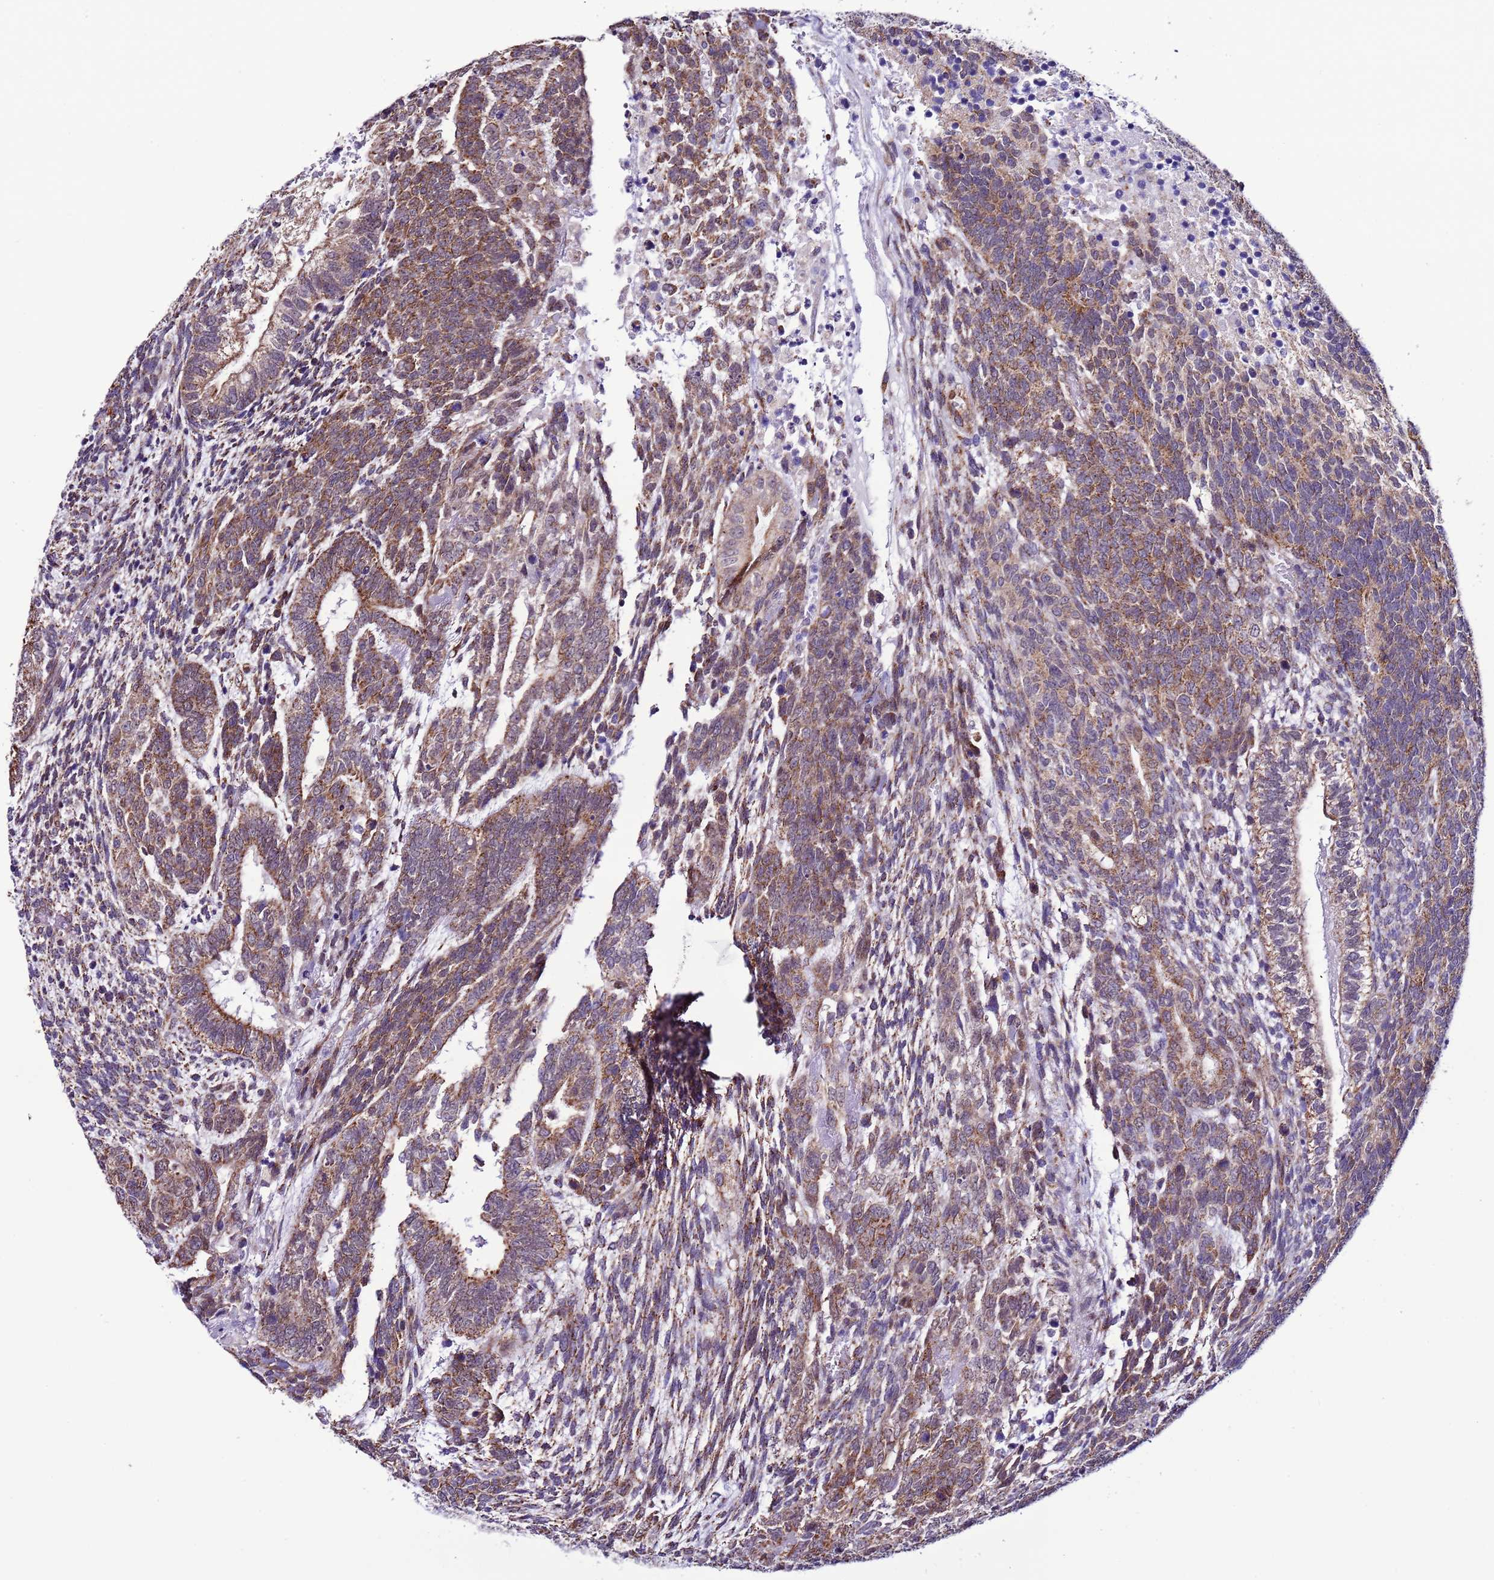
{"staining": {"intensity": "moderate", "quantity": ">75%", "location": "cytoplasmic/membranous"}, "tissue": "testis cancer", "cell_type": "Tumor cells", "image_type": "cancer", "snomed": [{"axis": "morphology", "description": "Carcinoma, Embryonal, NOS"}, {"axis": "topography", "description": "Testis"}], "caption": "IHC photomicrograph of neoplastic tissue: human testis cancer stained using immunohistochemistry shows medium levels of moderate protein expression localized specifically in the cytoplasmic/membranous of tumor cells, appearing as a cytoplasmic/membranous brown color.", "gene": "AHI1", "patient": {"sex": "male", "age": 23}}